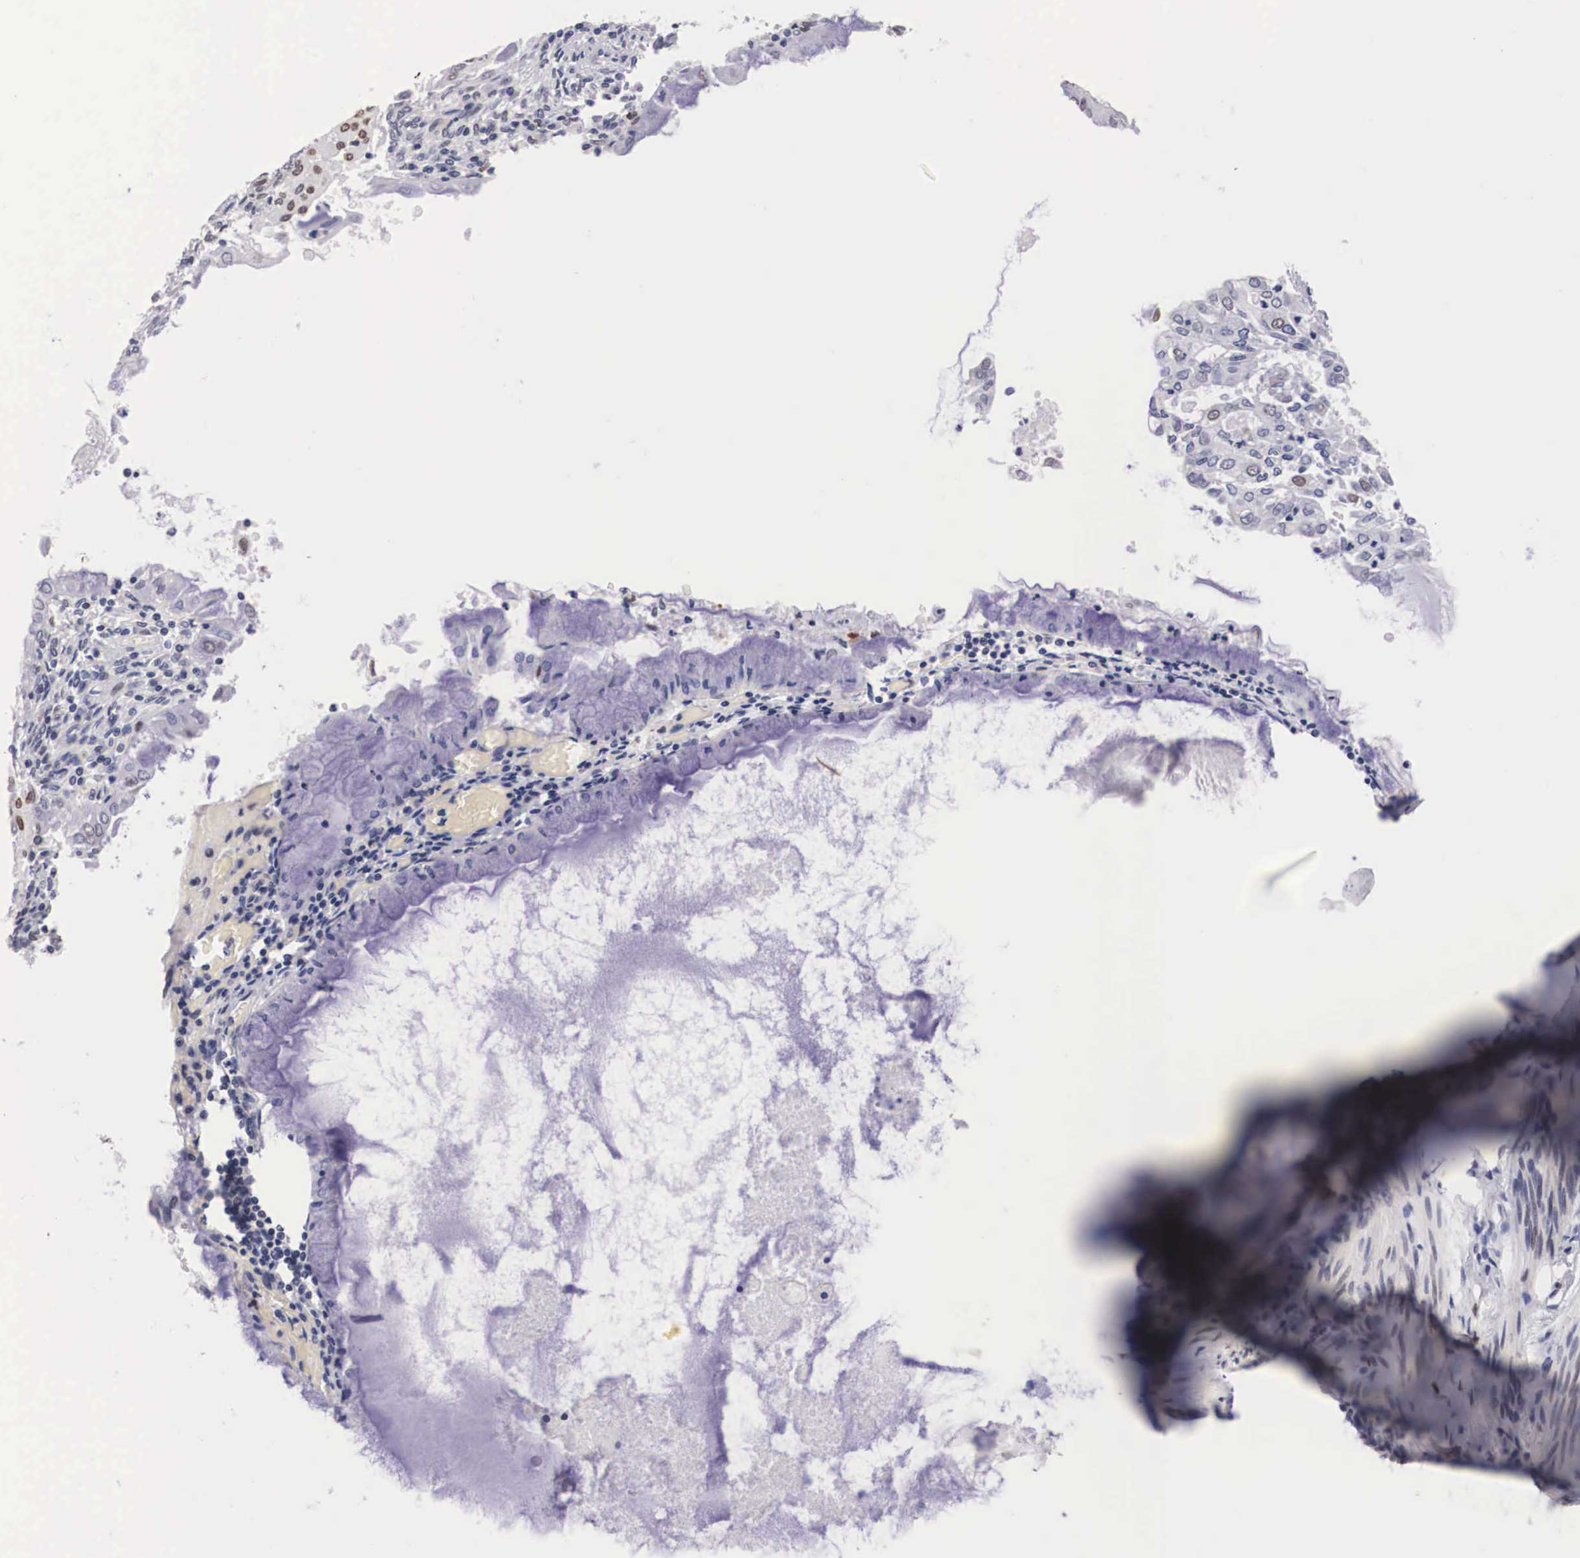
{"staining": {"intensity": "weak", "quantity": "<25%", "location": "nuclear"}, "tissue": "endometrial cancer", "cell_type": "Tumor cells", "image_type": "cancer", "snomed": [{"axis": "morphology", "description": "Adenocarcinoma, NOS"}, {"axis": "topography", "description": "Endometrium"}], "caption": "The immunohistochemistry (IHC) histopathology image has no significant positivity in tumor cells of endometrial cancer tissue.", "gene": "KHDRBS3", "patient": {"sex": "female", "age": 79}}